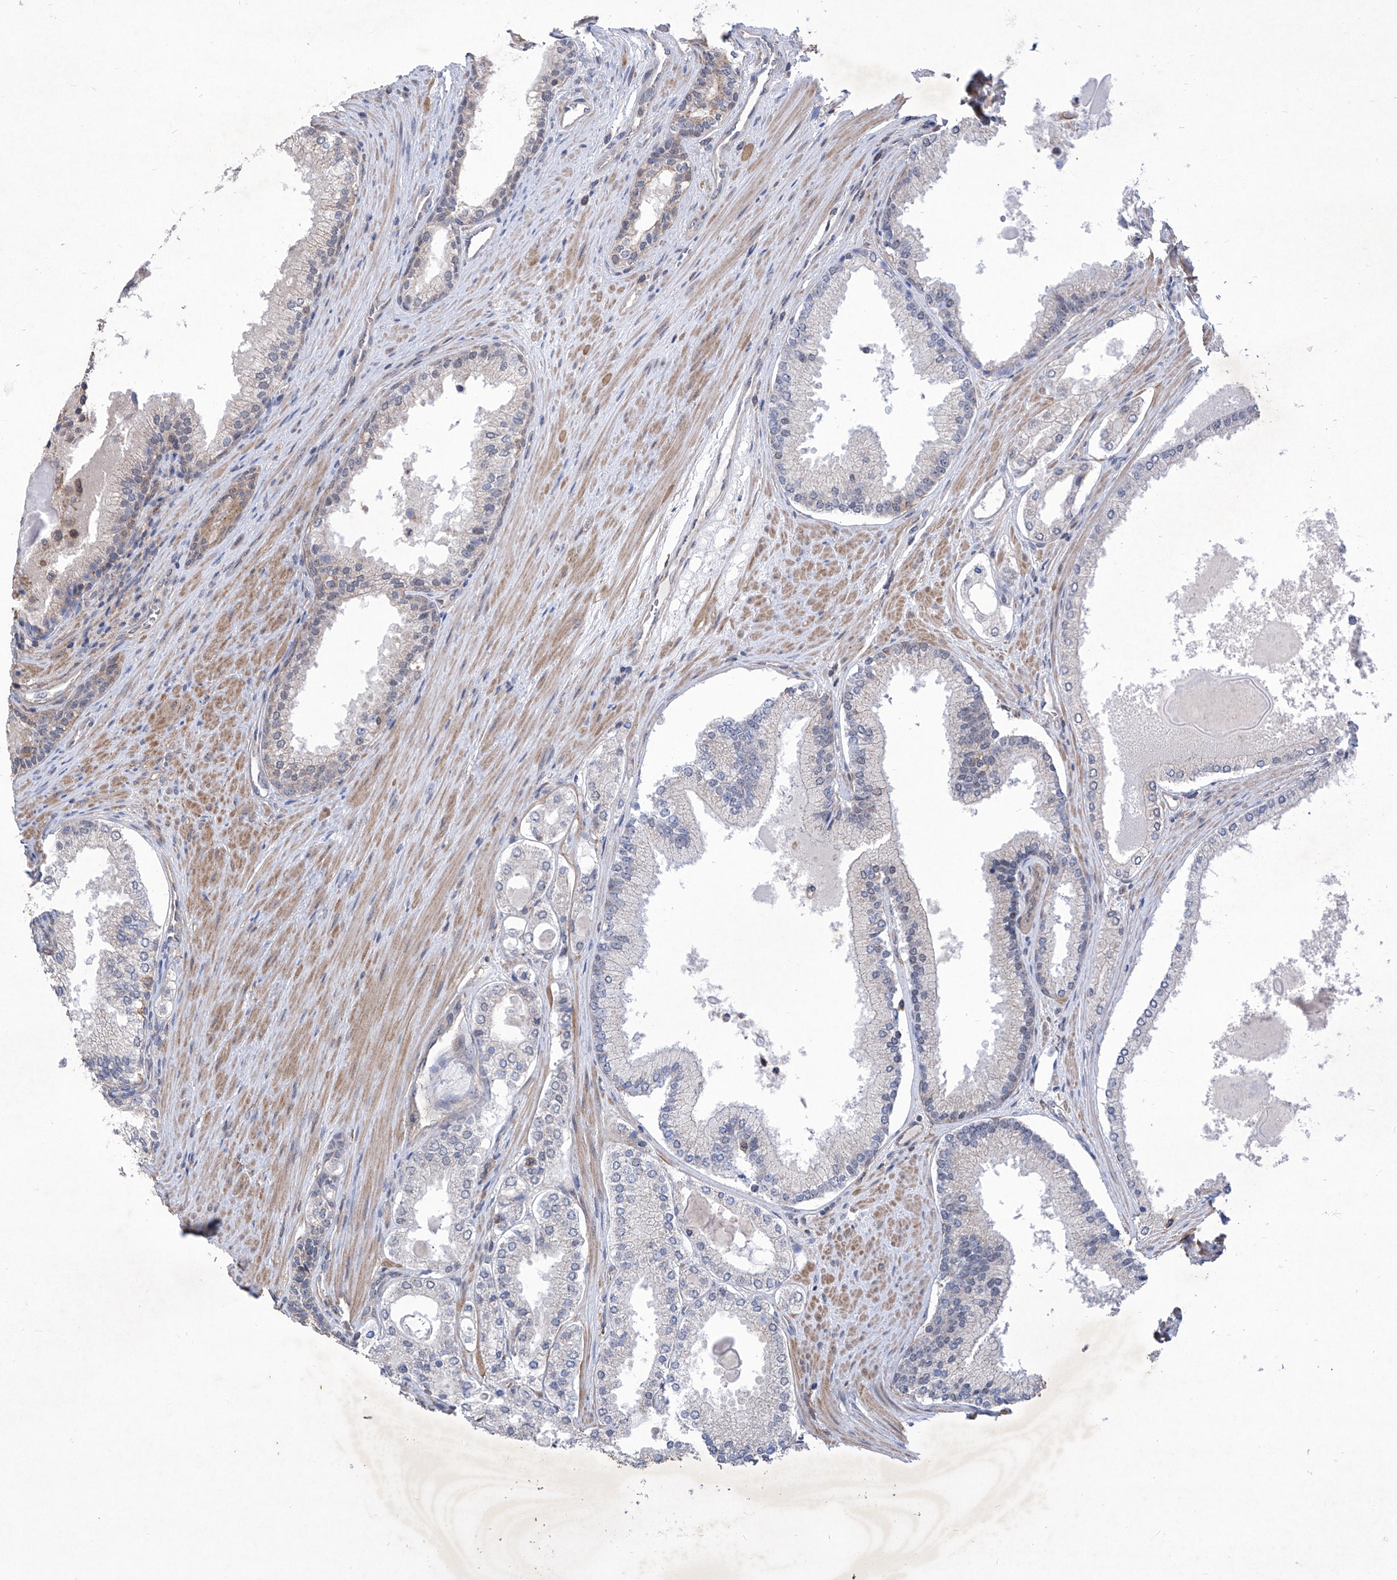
{"staining": {"intensity": "negative", "quantity": "none", "location": "none"}, "tissue": "prostate cancer", "cell_type": "Tumor cells", "image_type": "cancer", "snomed": [{"axis": "morphology", "description": "Adenocarcinoma, High grade"}, {"axis": "topography", "description": "Prostate"}], "caption": "Tumor cells show no significant protein staining in prostate adenocarcinoma (high-grade). (Immunohistochemistry (ihc), brightfield microscopy, high magnification).", "gene": "KIFC2", "patient": {"sex": "male", "age": 60}}